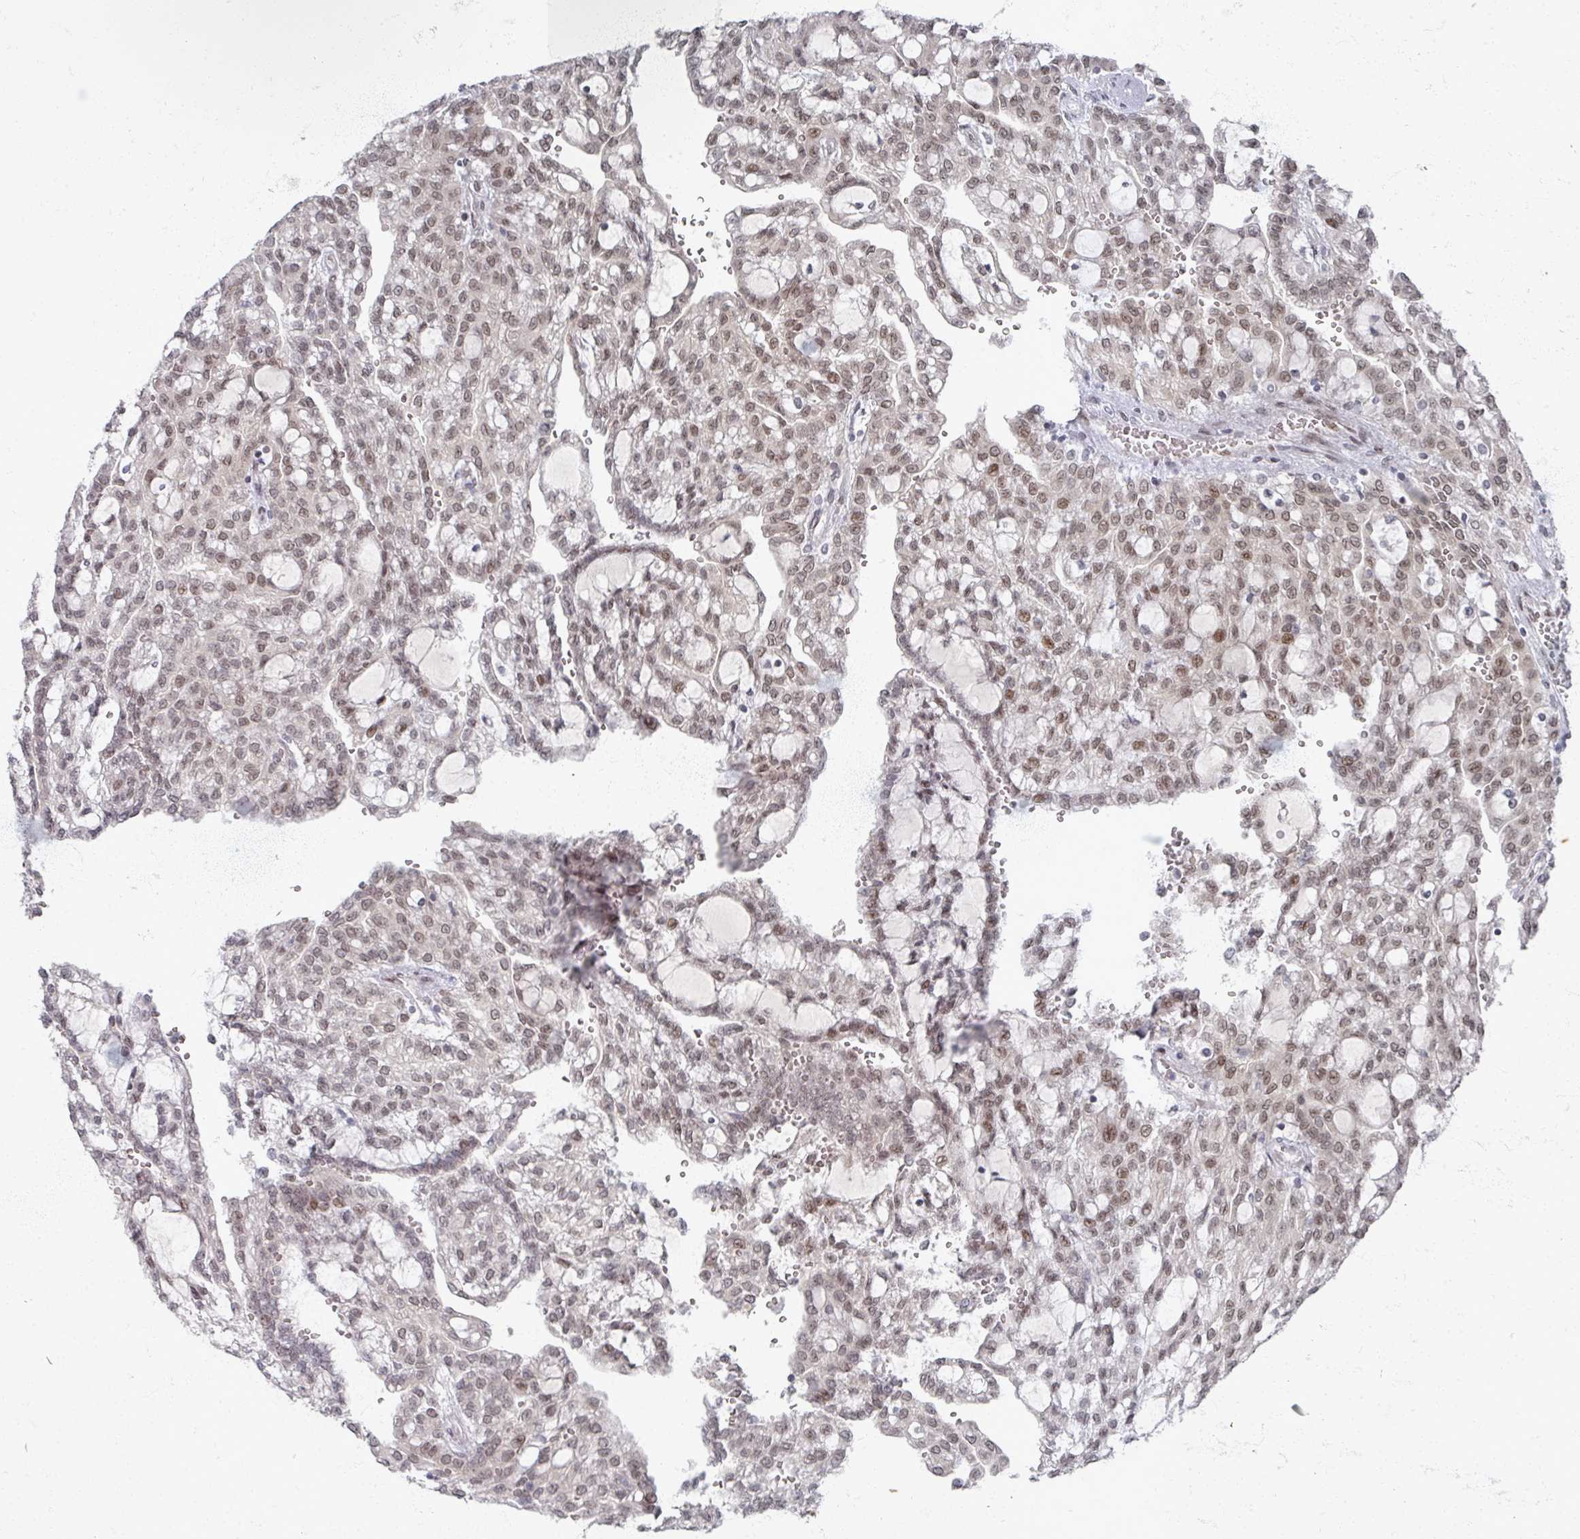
{"staining": {"intensity": "moderate", "quantity": ">75%", "location": "nuclear"}, "tissue": "renal cancer", "cell_type": "Tumor cells", "image_type": "cancer", "snomed": [{"axis": "morphology", "description": "Adenocarcinoma, NOS"}, {"axis": "topography", "description": "Kidney"}], "caption": "Immunohistochemistry (IHC) staining of renal adenocarcinoma, which shows medium levels of moderate nuclear positivity in approximately >75% of tumor cells indicating moderate nuclear protein expression. The staining was performed using DAB (brown) for protein detection and nuclei were counterstained in hematoxylin (blue).", "gene": "PSKH1", "patient": {"sex": "male", "age": 63}}